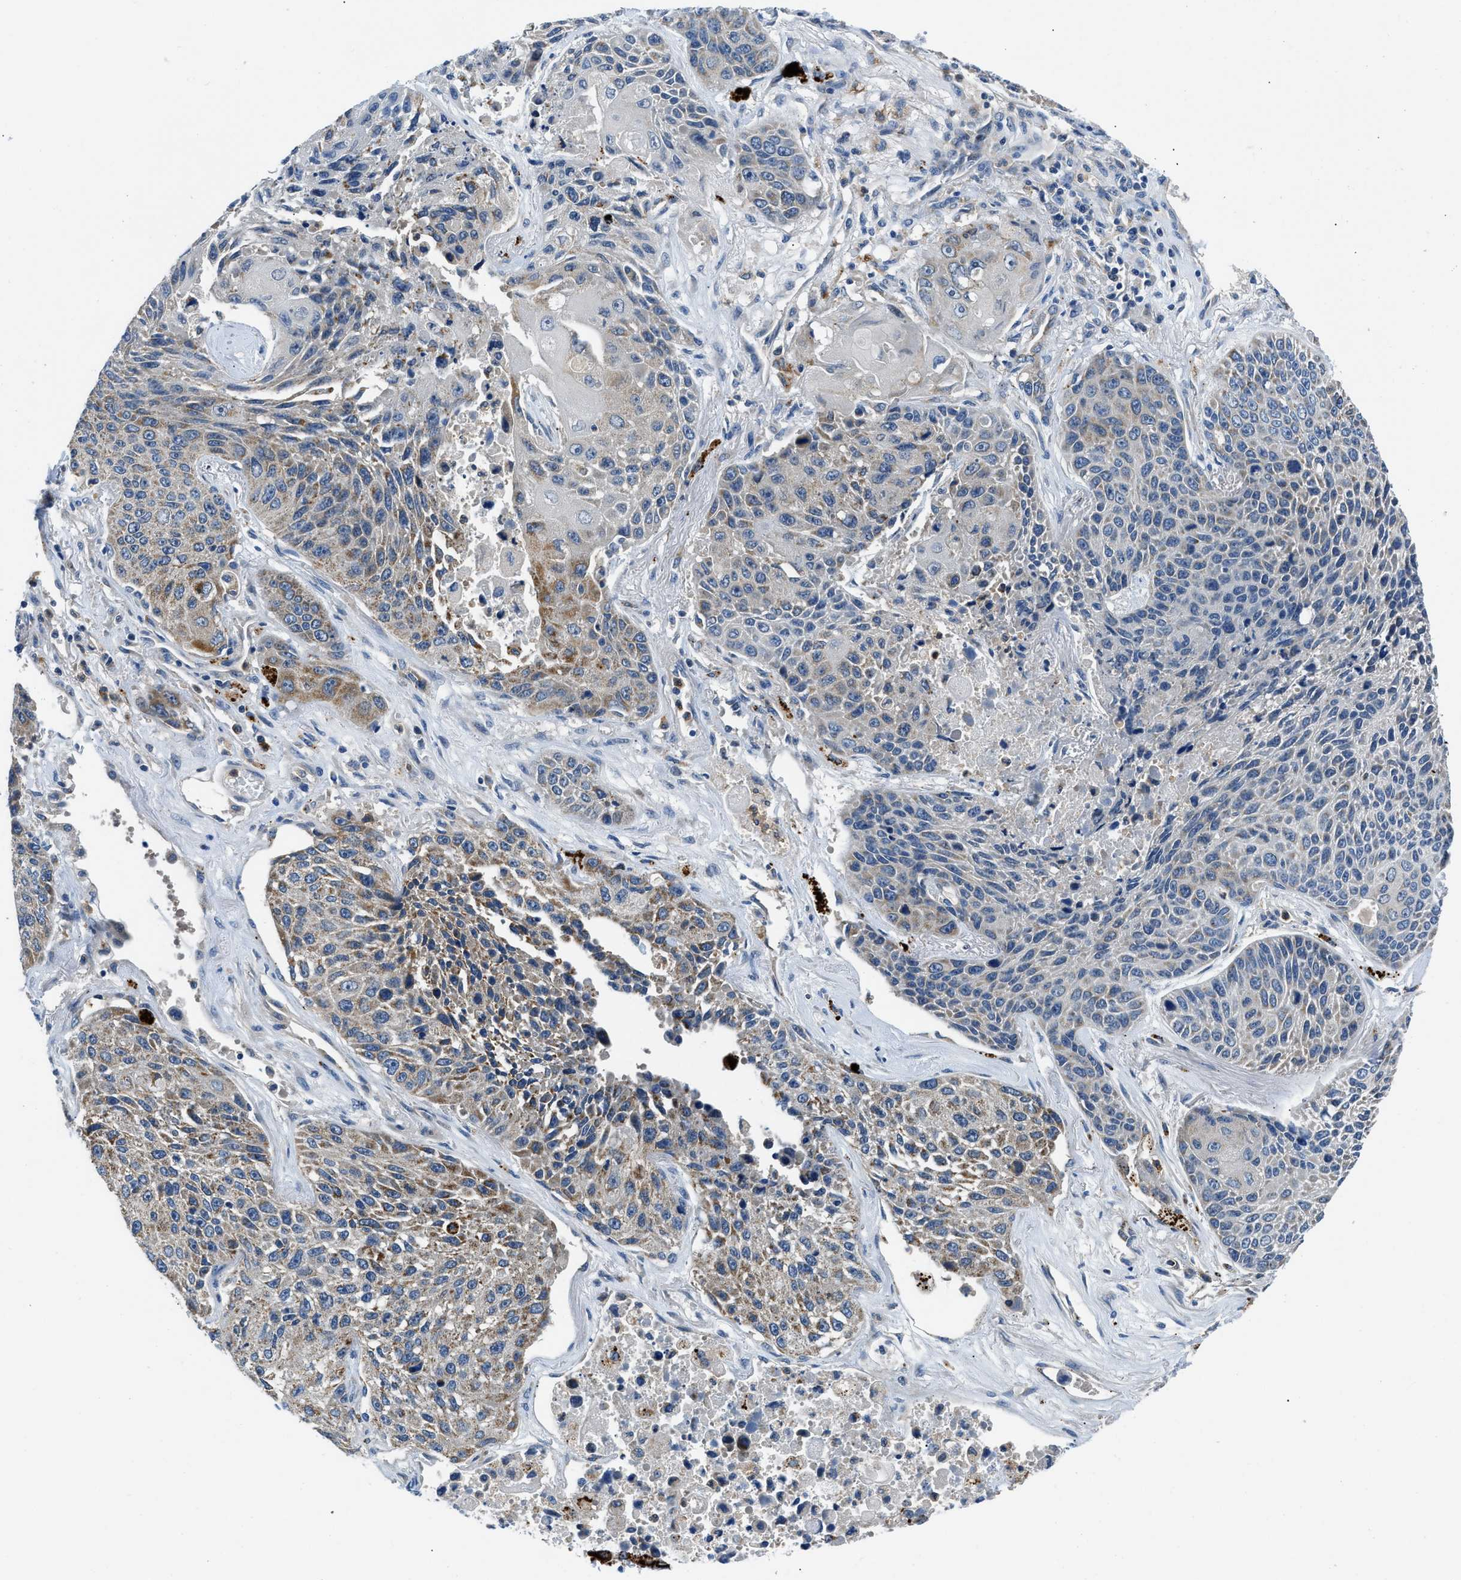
{"staining": {"intensity": "moderate", "quantity": "<25%", "location": "cytoplasmic/membranous"}, "tissue": "lung cancer", "cell_type": "Tumor cells", "image_type": "cancer", "snomed": [{"axis": "morphology", "description": "Squamous cell carcinoma, NOS"}, {"axis": "topography", "description": "Lung"}], "caption": "Protein positivity by immunohistochemistry (IHC) shows moderate cytoplasmic/membranous staining in approximately <25% of tumor cells in squamous cell carcinoma (lung). The protein is stained brown, and the nuclei are stained in blue (DAB (3,3'-diaminobenzidine) IHC with brightfield microscopy, high magnification).", "gene": "ADGRE3", "patient": {"sex": "male", "age": 61}}